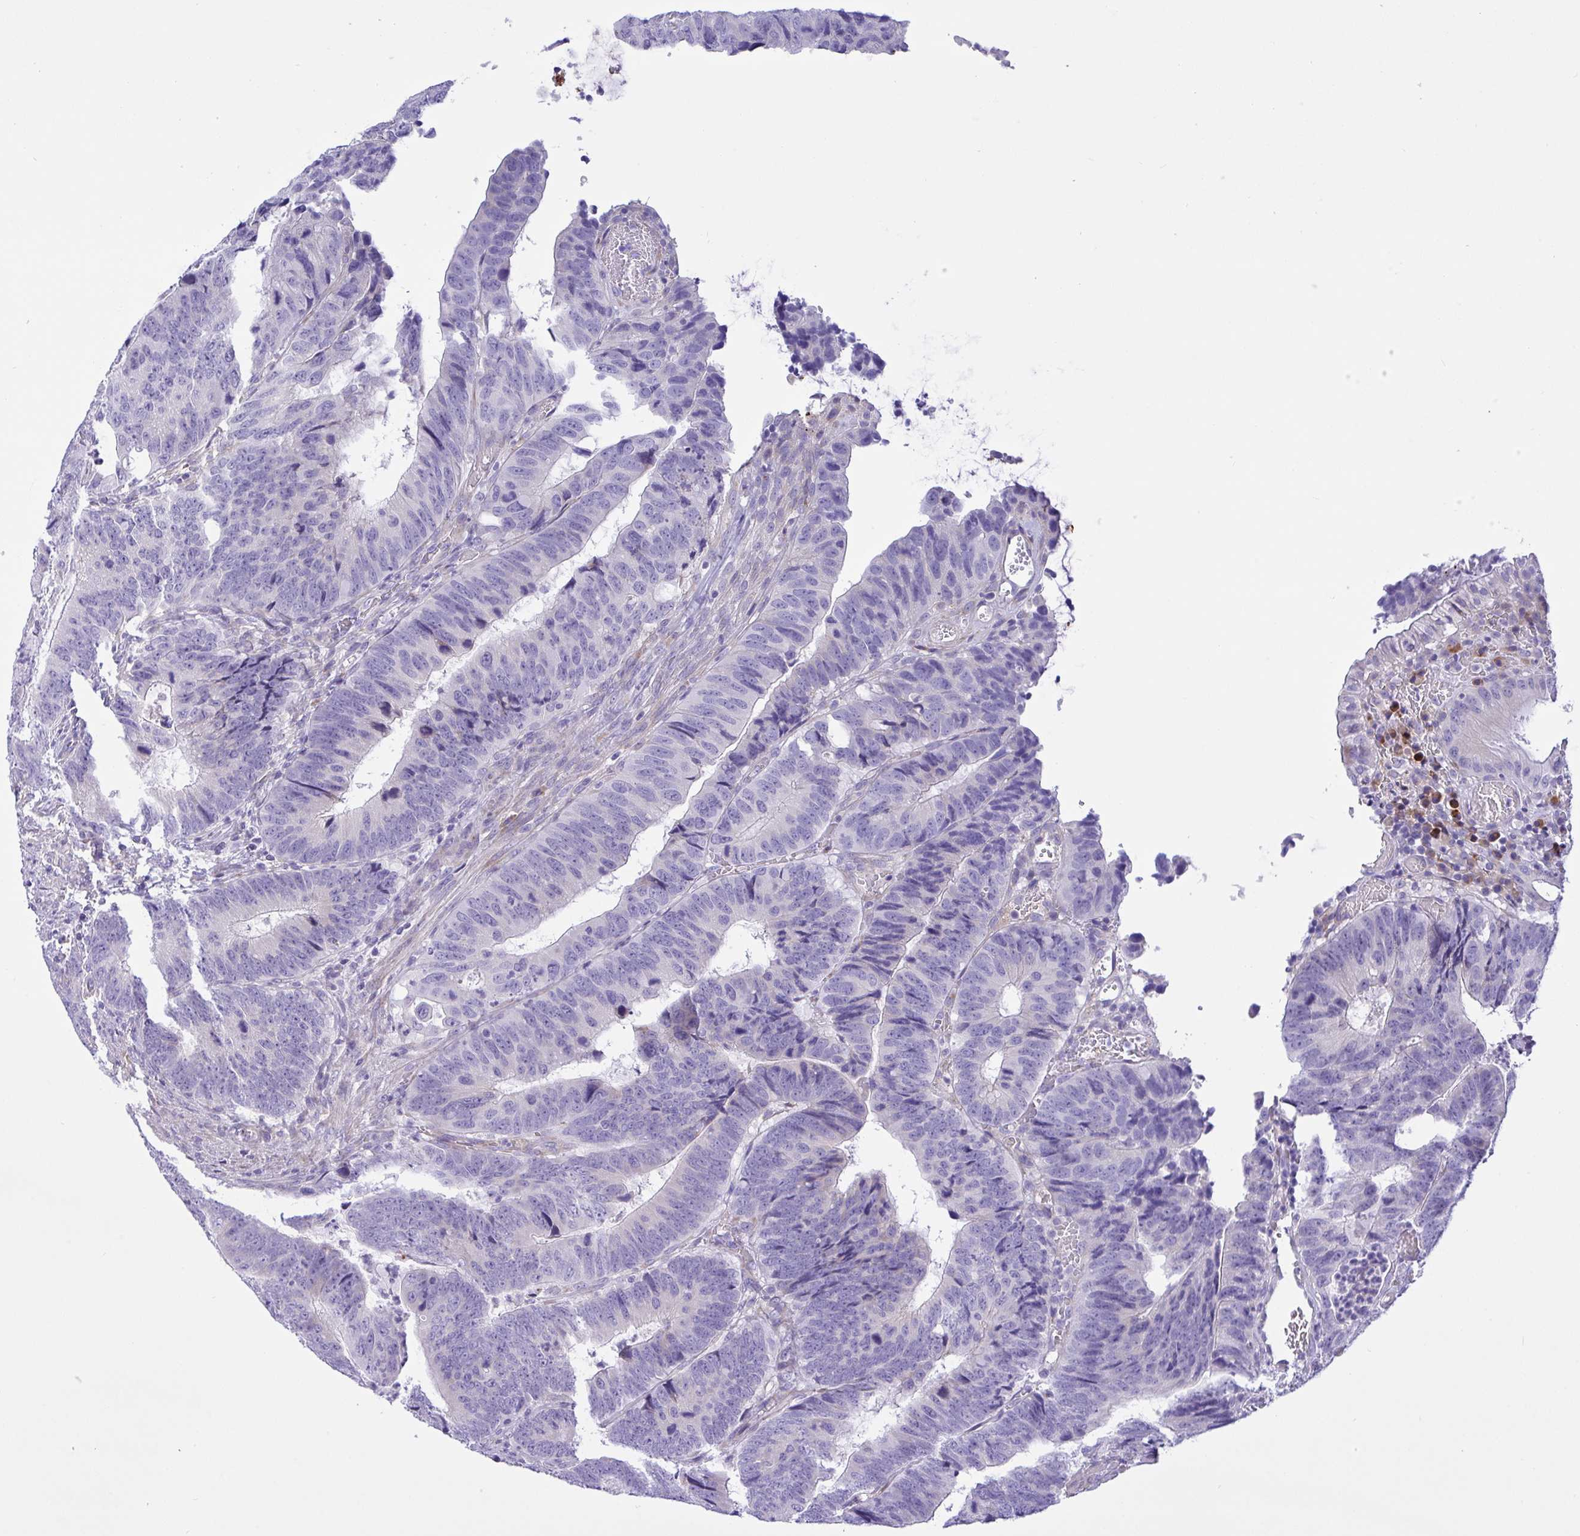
{"staining": {"intensity": "negative", "quantity": "none", "location": "none"}, "tissue": "colorectal cancer", "cell_type": "Tumor cells", "image_type": "cancer", "snomed": [{"axis": "morphology", "description": "Adenocarcinoma, NOS"}, {"axis": "topography", "description": "Colon"}], "caption": "This photomicrograph is of adenocarcinoma (colorectal) stained with immunohistochemistry (IHC) to label a protein in brown with the nuclei are counter-stained blue. There is no positivity in tumor cells.", "gene": "FAM86B1", "patient": {"sex": "male", "age": 62}}